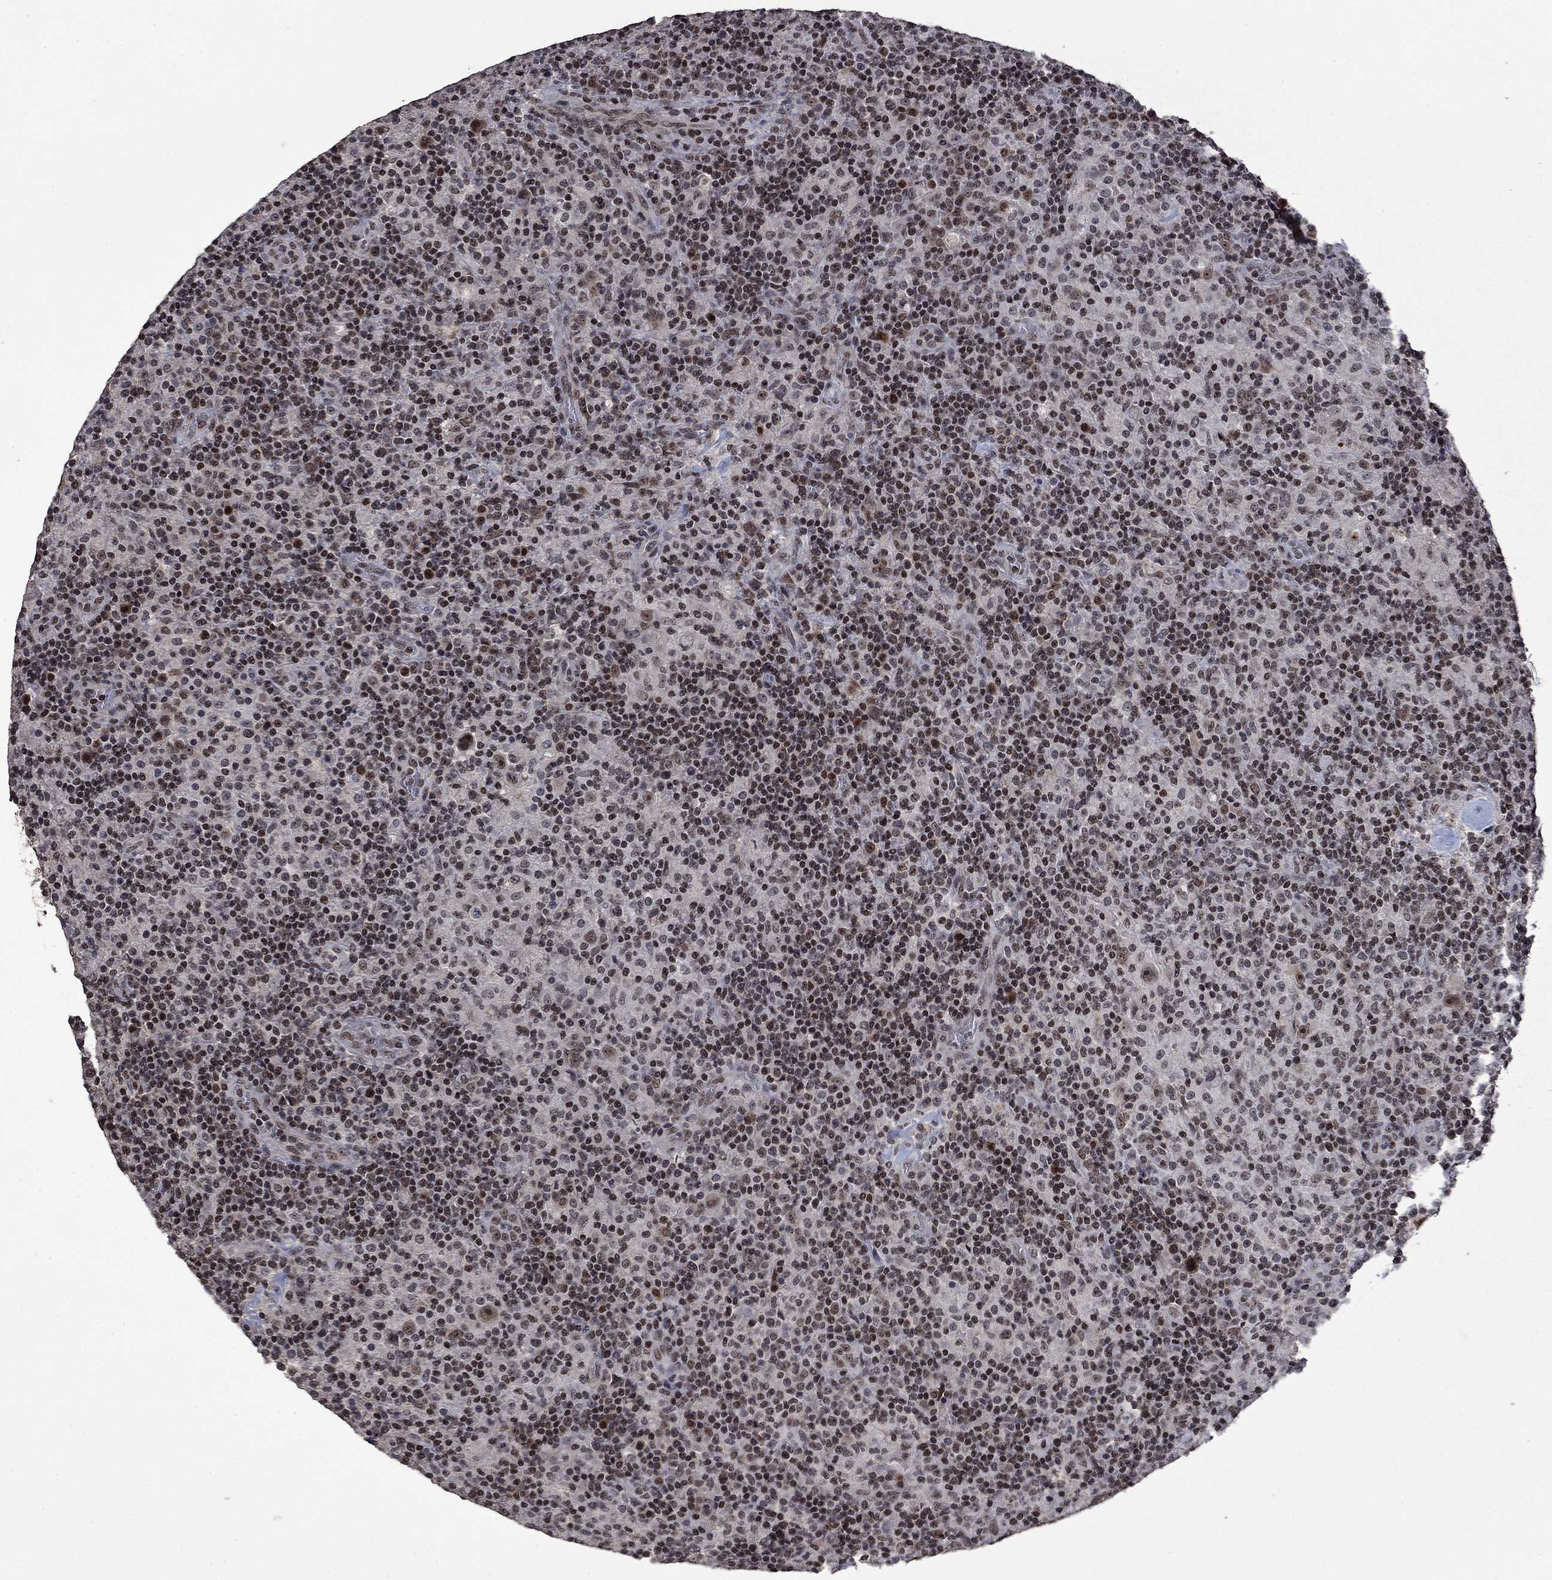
{"staining": {"intensity": "moderate", "quantity": "<25%", "location": "nuclear"}, "tissue": "lymphoma", "cell_type": "Tumor cells", "image_type": "cancer", "snomed": [{"axis": "morphology", "description": "Hodgkin's disease, NOS"}, {"axis": "topography", "description": "Lymph node"}], "caption": "A low amount of moderate nuclear positivity is appreciated in about <25% of tumor cells in lymphoma tissue.", "gene": "FBL", "patient": {"sex": "male", "age": 70}}